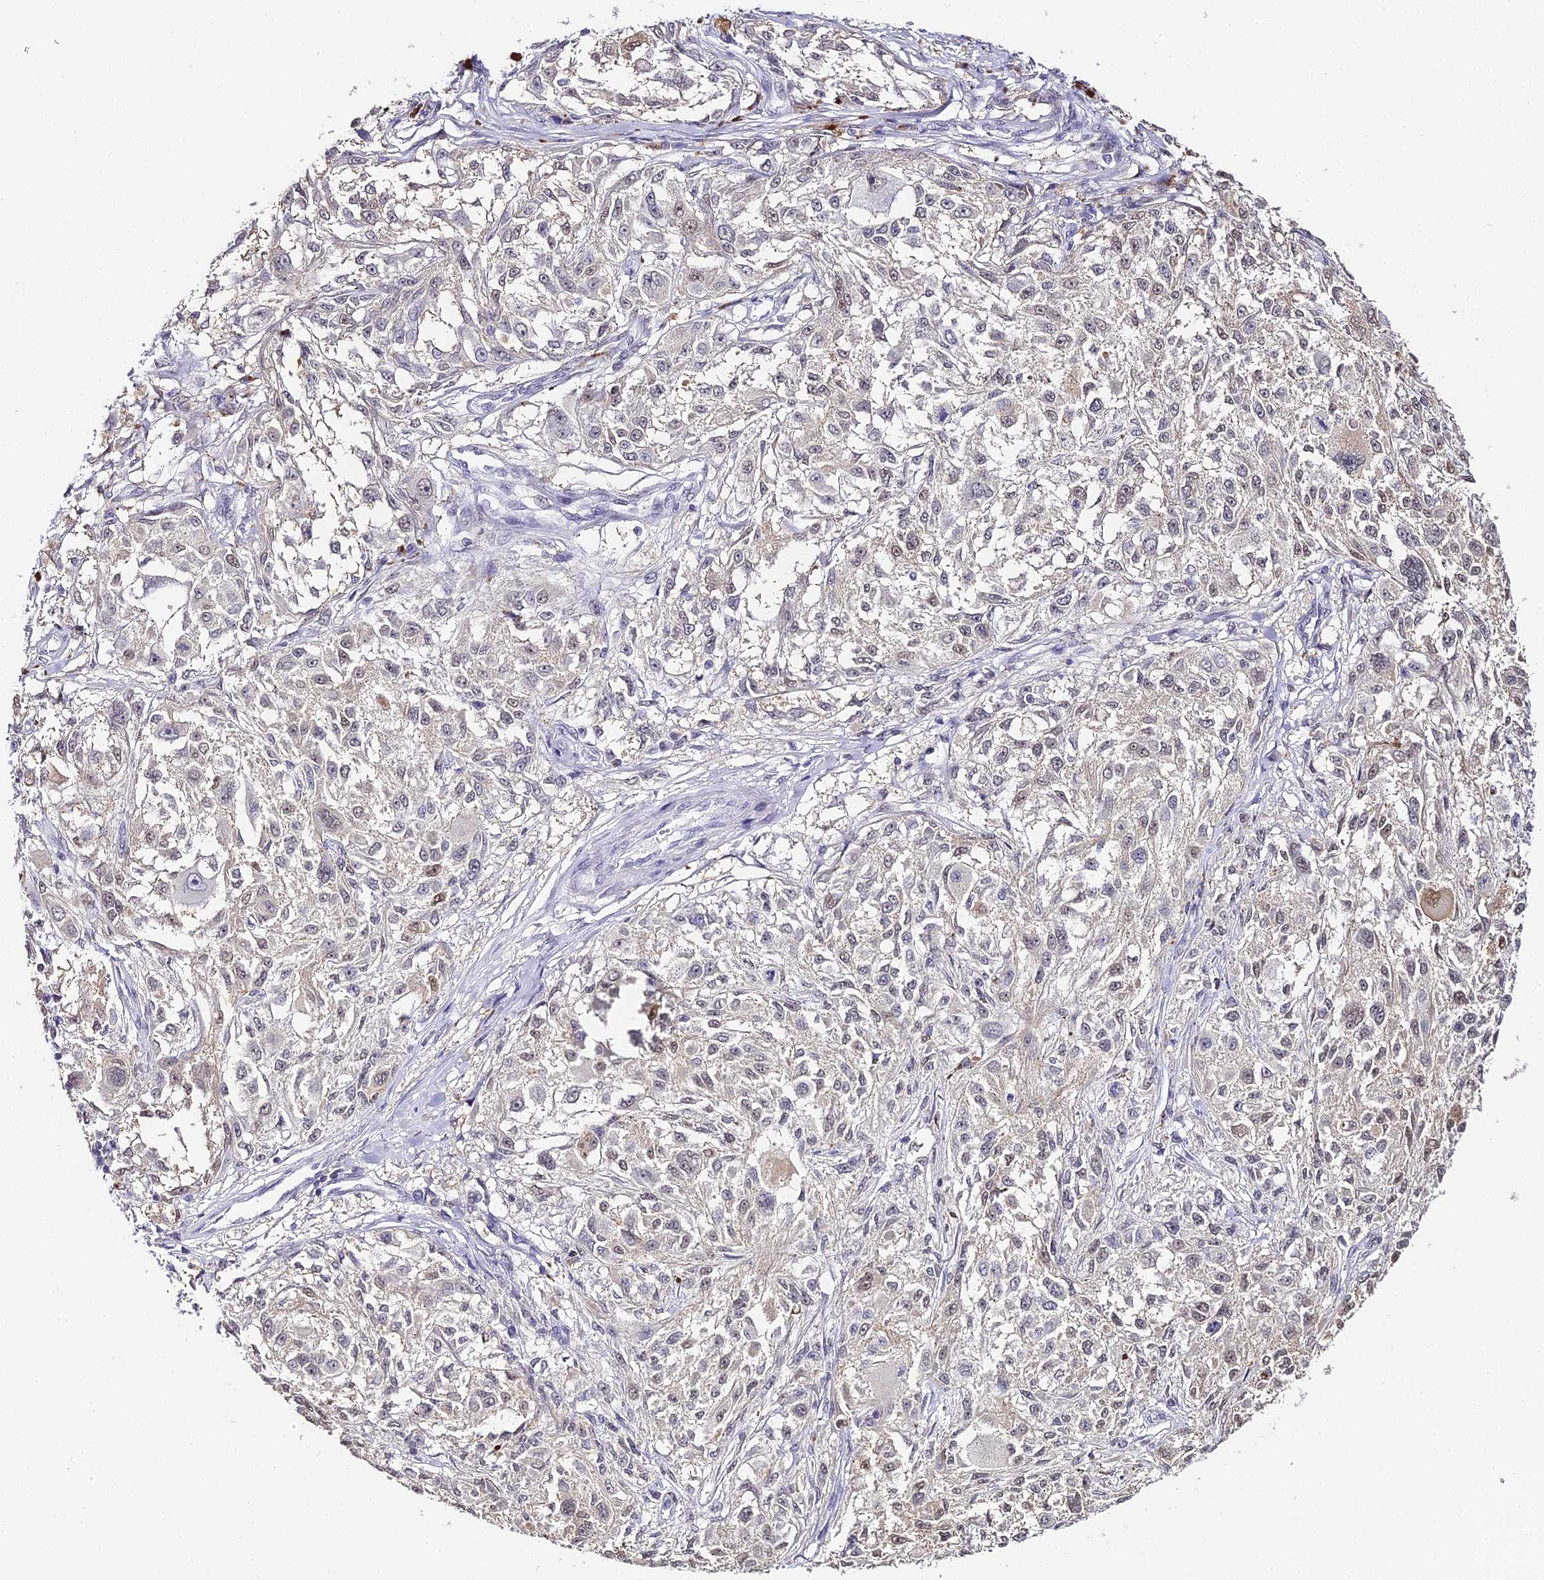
{"staining": {"intensity": "weak", "quantity": "25%-75%", "location": "nuclear"}, "tissue": "melanoma", "cell_type": "Tumor cells", "image_type": "cancer", "snomed": [{"axis": "morphology", "description": "Necrosis, NOS"}, {"axis": "morphology", "description": "Malignant melanoma, NOS"}, {"axis": "topography", "description": "Skin"}], "caption": "Immunohistochemistry photomicrograph of malignant melanoma stained for a protein (brown), which reveals low levels of weak nuclear positivity in about 25%-75% of tumor cells.", "gene": "ABHD14A-ACY1", "patient": {"sex": "female", "age": 87}}